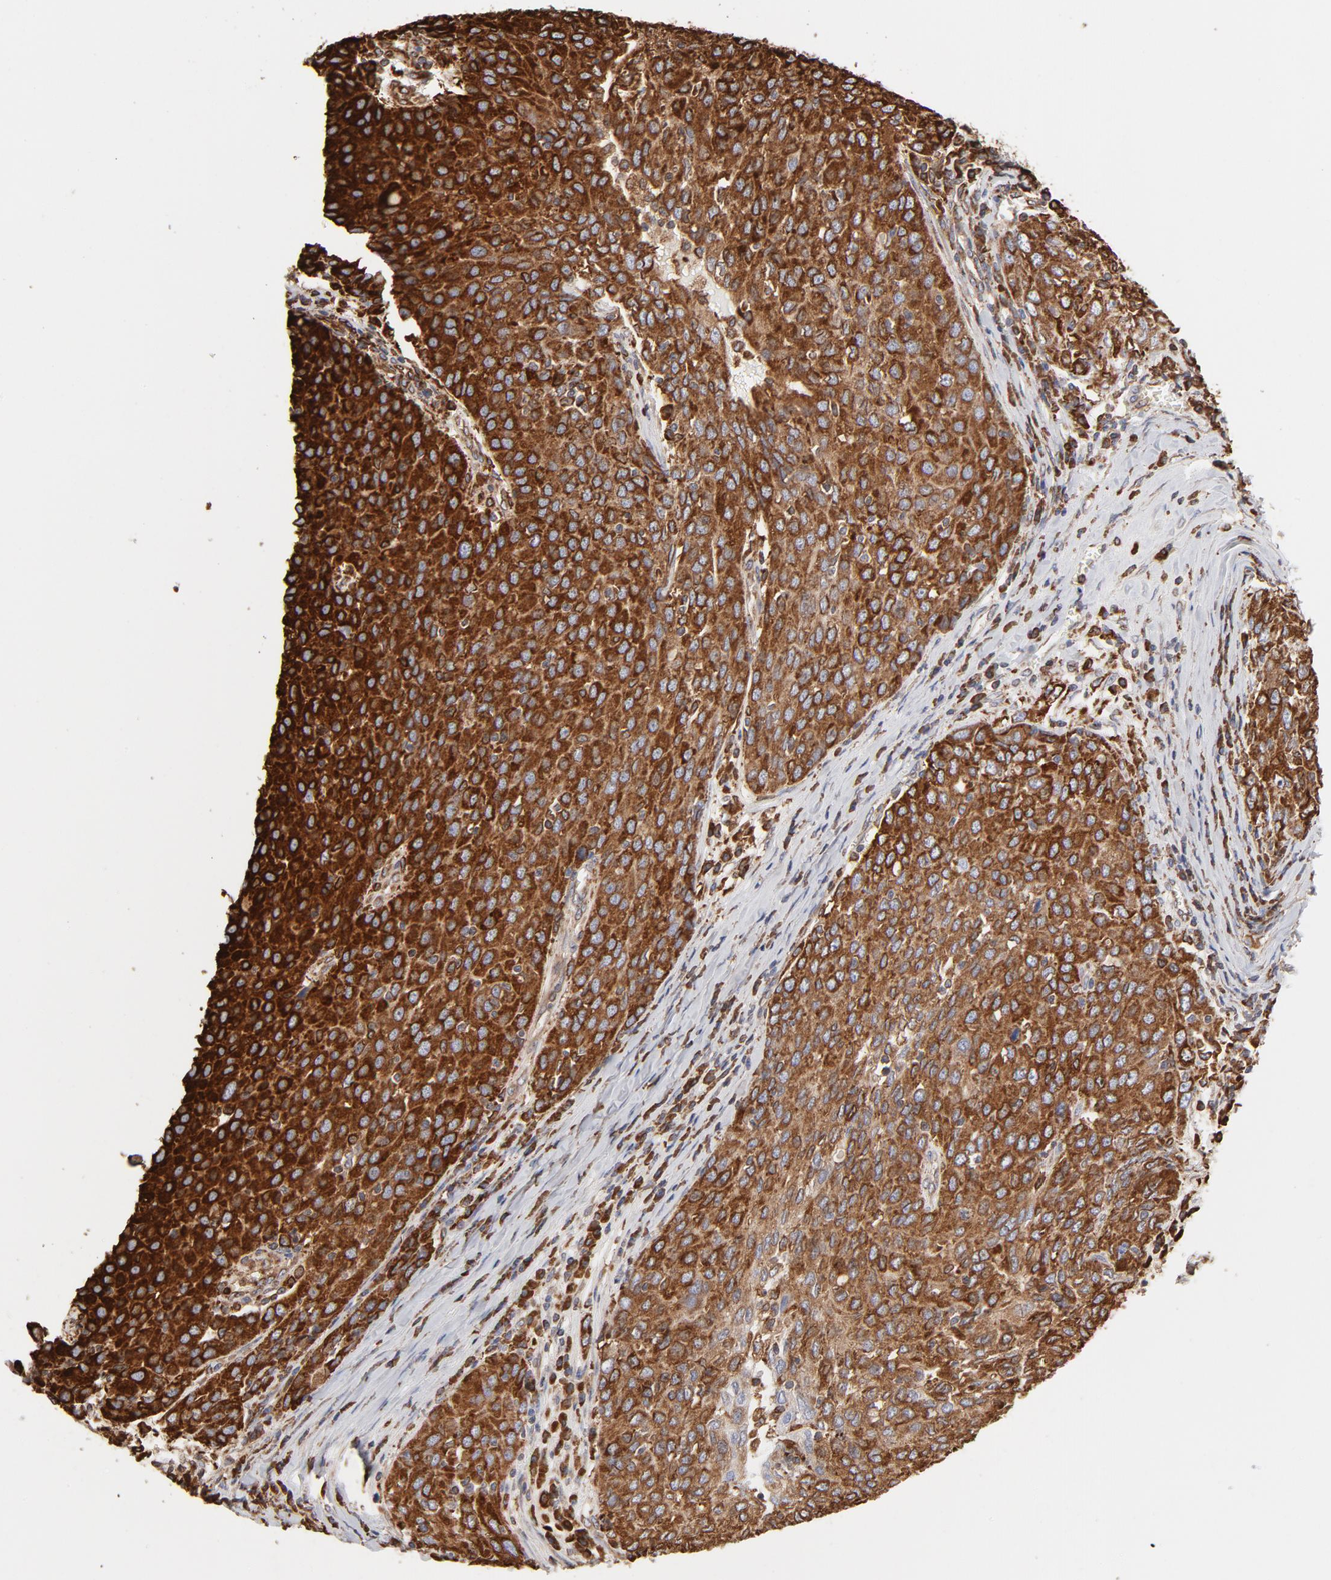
{"staining": {"intensity": "strong", "quantity": ">75%", "location": "cytoplasmic/membranous"}, "tissue": "ovarian cancer", "cell_type": "Tumor cells", "image_type": "cancer", "snomed": [{"axis": "morphology", "description": "Carcinoma, endometroid"}, {"axis": "topography", "description": "Ovary"}], "caption": "About >75% of tumor cells in ovarian cancer display strong cytoplasmic/membranous protein positivity as visualized by brown immunohistochemical staining.", "gene": "CANX", "patient": {"sex": "female", "age": 50}}